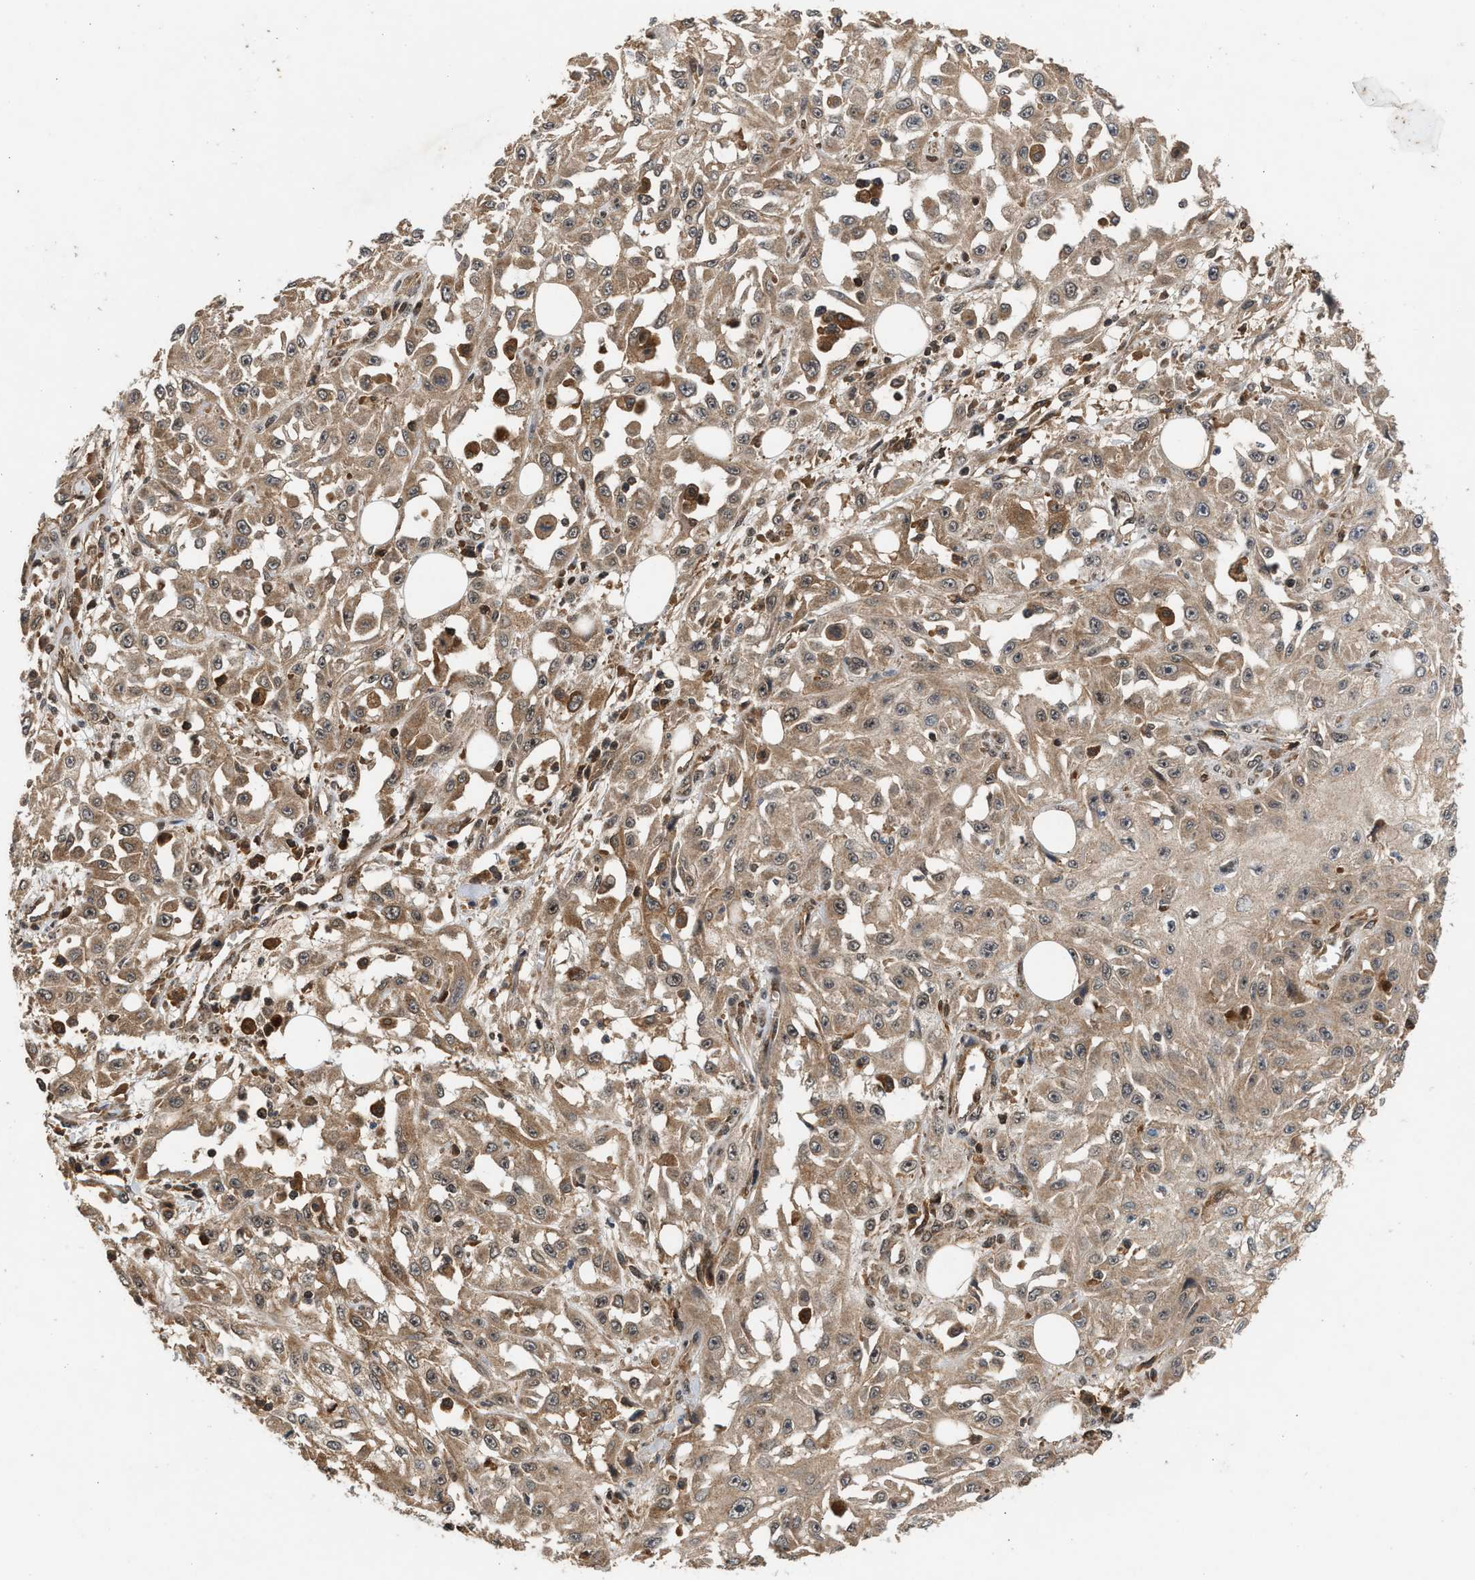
{"staining": {"intensity": "moderate", "quantity": ">75%", "location": "nuclear"}, "tissue": "skin cancer", "cell_type": "Tumor cells", "image_type": "cancer", "snomed": [{"axis": "morphology", "description": "Squamous cell carcinoma, NOS"}, {"axis": "morphology", "description": "Squamous cell carcinoma, metastatic, NOS"}, {"axis": "topography", "description": "Skin"}, {"axis": "topography", "description": "Lymph node"}], "caption": "This is a micrograph of IHC staining of metastatic squamous cell carcinoma (skin), which shows moderate expression in the nuclear of tumor cells.", "gene": "RUSC2", "patient": {"sex": "male", "age": 75}}